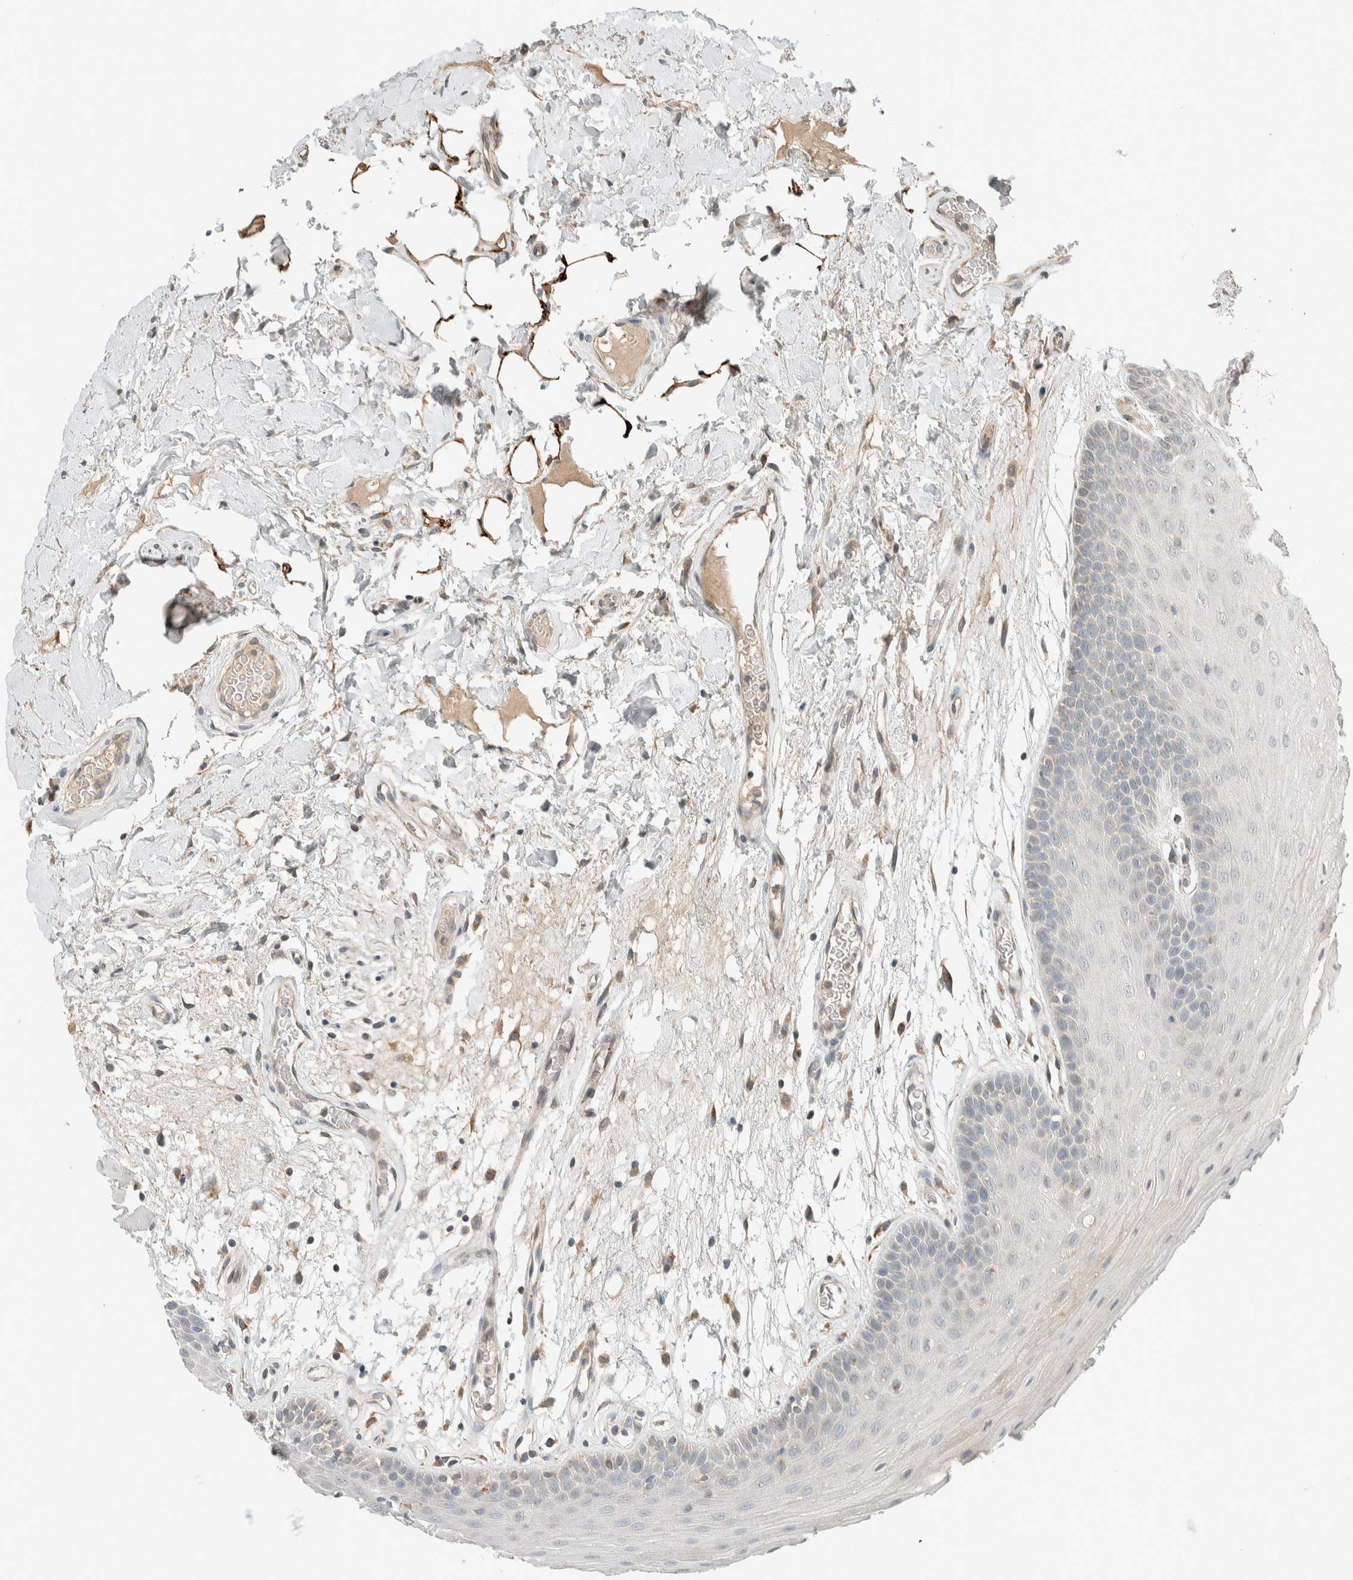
{"staining": {"intensity": "negative", "quantity": "none", "location": "none"}, "tissue": "oral mucosa", "cell_type": "Squamous epithelial cells", "image_type": "normal", "snomed": [{"axis": "morphology", "description": "Normal tissue, NOS"}, {"axis": "morphology", "description": "Squamous cell carcinoma, NOS"}, {"axis": "topography", "description": "Oral tissue"}, {"axis": "topography", "description": "Head-Neck"}], "caption": "Protein analysis of unremarkable oral mucosa shows no significant staining in squamous epithelial cells.", "gene": "NBR1", "patient": {"sex": "male", "age": 71}}